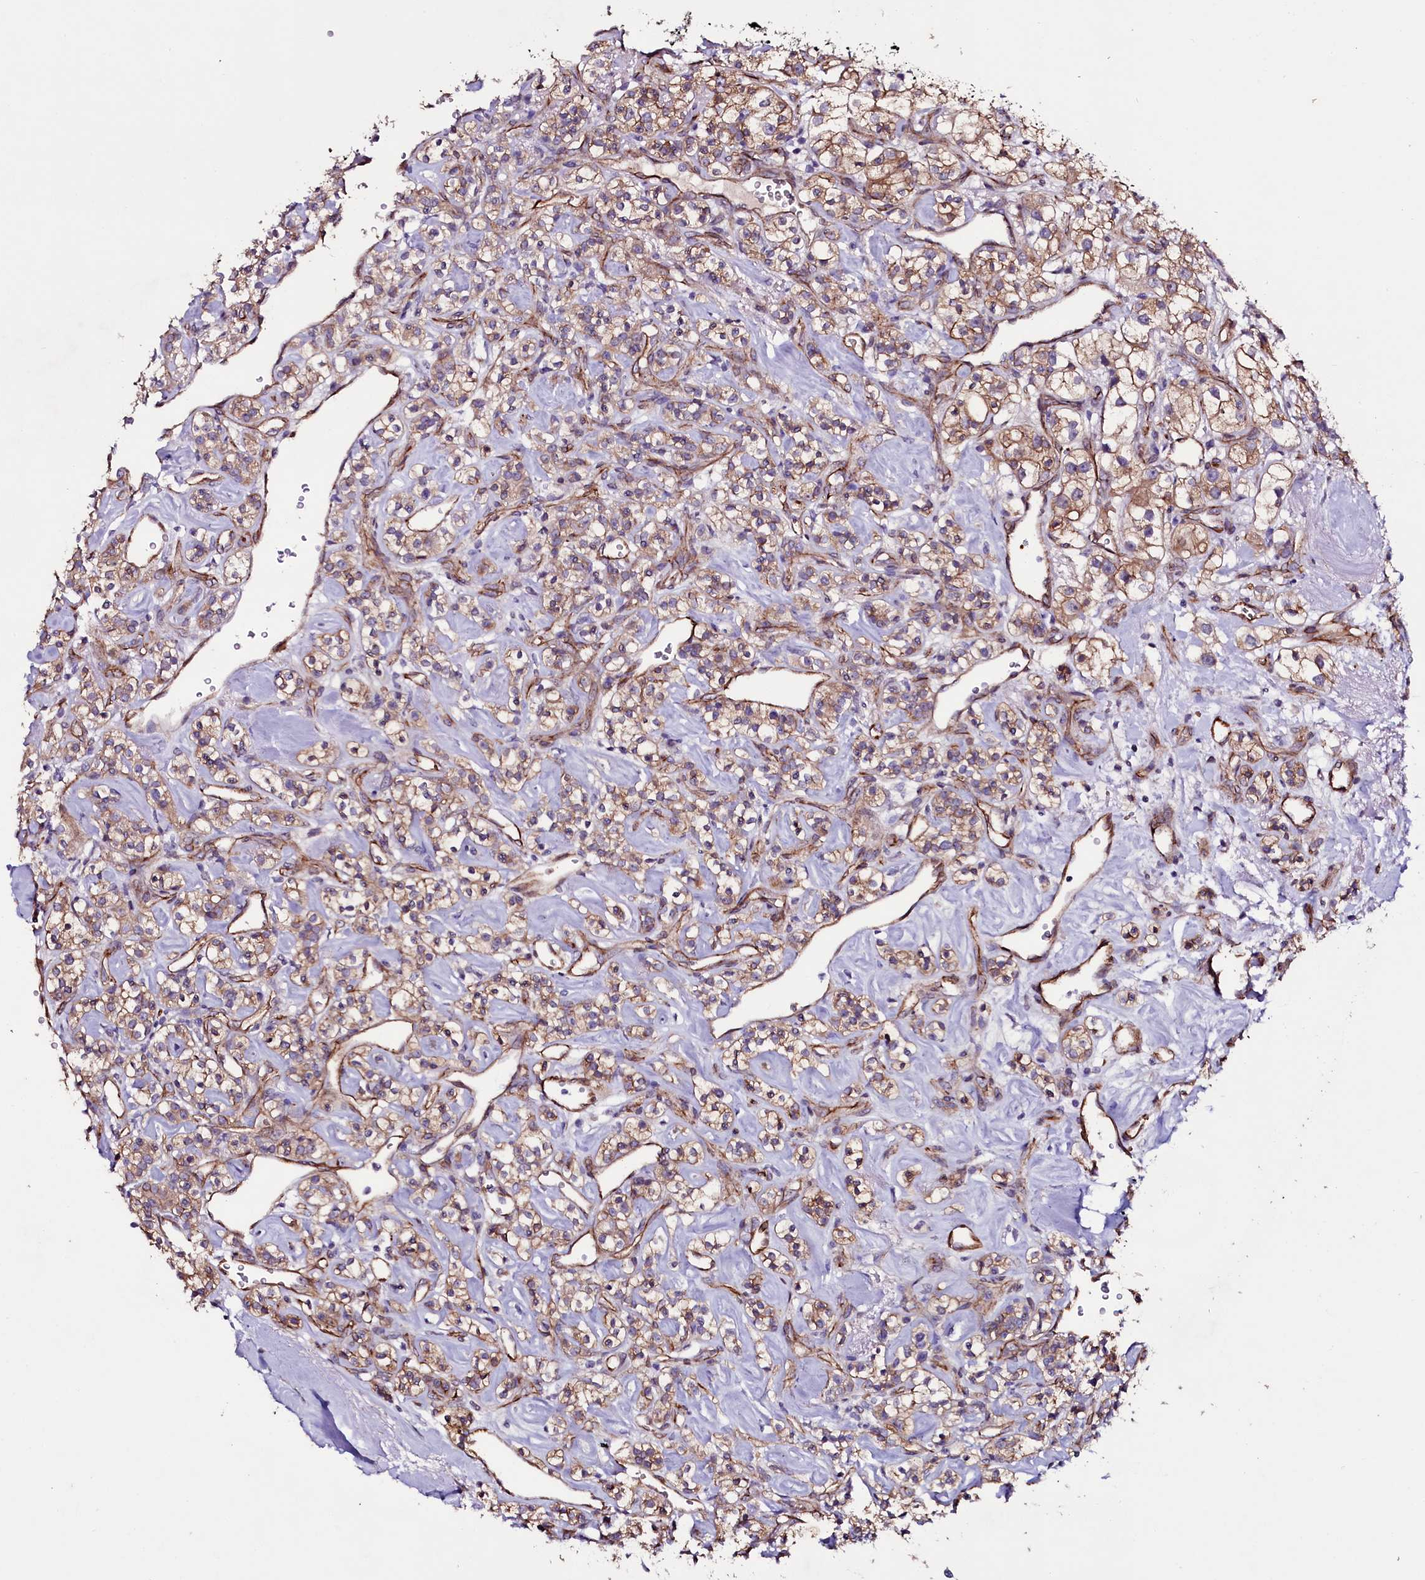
{"staining": {"intensity": "moderate", "quantity": ">75%", "location": "cytoplasmic/membranous"}, "tissue": "renal cancer", "cell_type": "Tumor cells", "image_type": "cancer", "snomed": [{"axis": "morphology", "description": "Adenocarcinoma, NOS"}, {"axis": "topography", "description": "Kidney"}], "caption": "Approximately >75% of tumor cells in renal cancer (adenocarcinoma) reveal moderate cytoplasmic/membranous protein staining as visualized by brown immunohistochemical staining.", "gene": "MEX3C", "patient": {"sex": "male", "age": 77}}